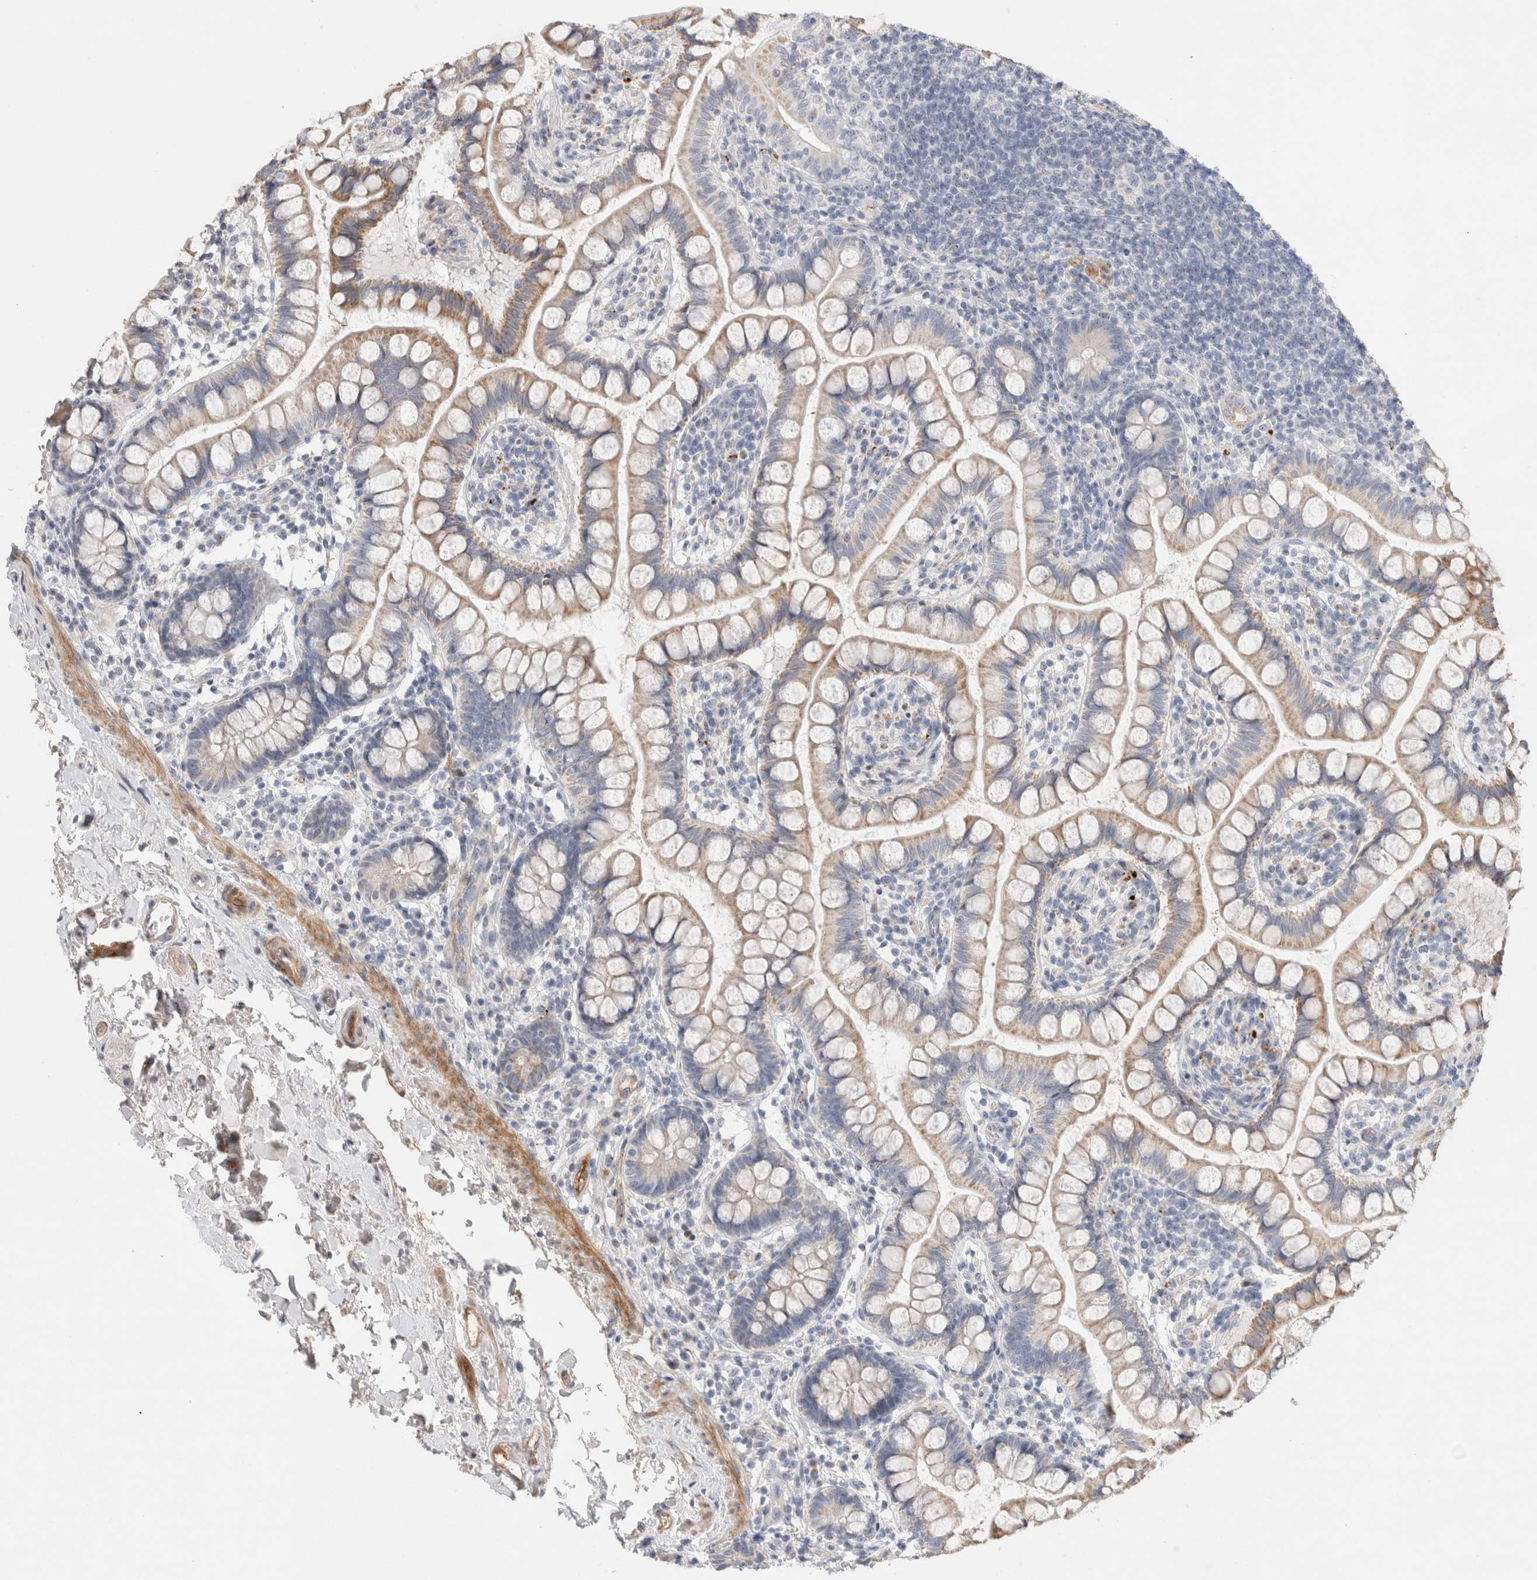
{"staining": {"intensity": "weak", "quantity": "25%-75%", "location": "cytoplasmic/membranous"}, "tissue": "small intestine", "cell_type": "Glandular cells", "image_type": "normal", "snomed": [{"axis": "morphology", "description": "Normal tissue, NOS"}, {"axis": "topography", "description": "Small intestine"}], "caption": "Human small intestine stained for a protein (brown) shows weak cytoplasmic/membranous positive staining in about 25%-75% of glandular cells.", "gene": "ECHDC2", "patient": {"sex": "female", "age": 84}}